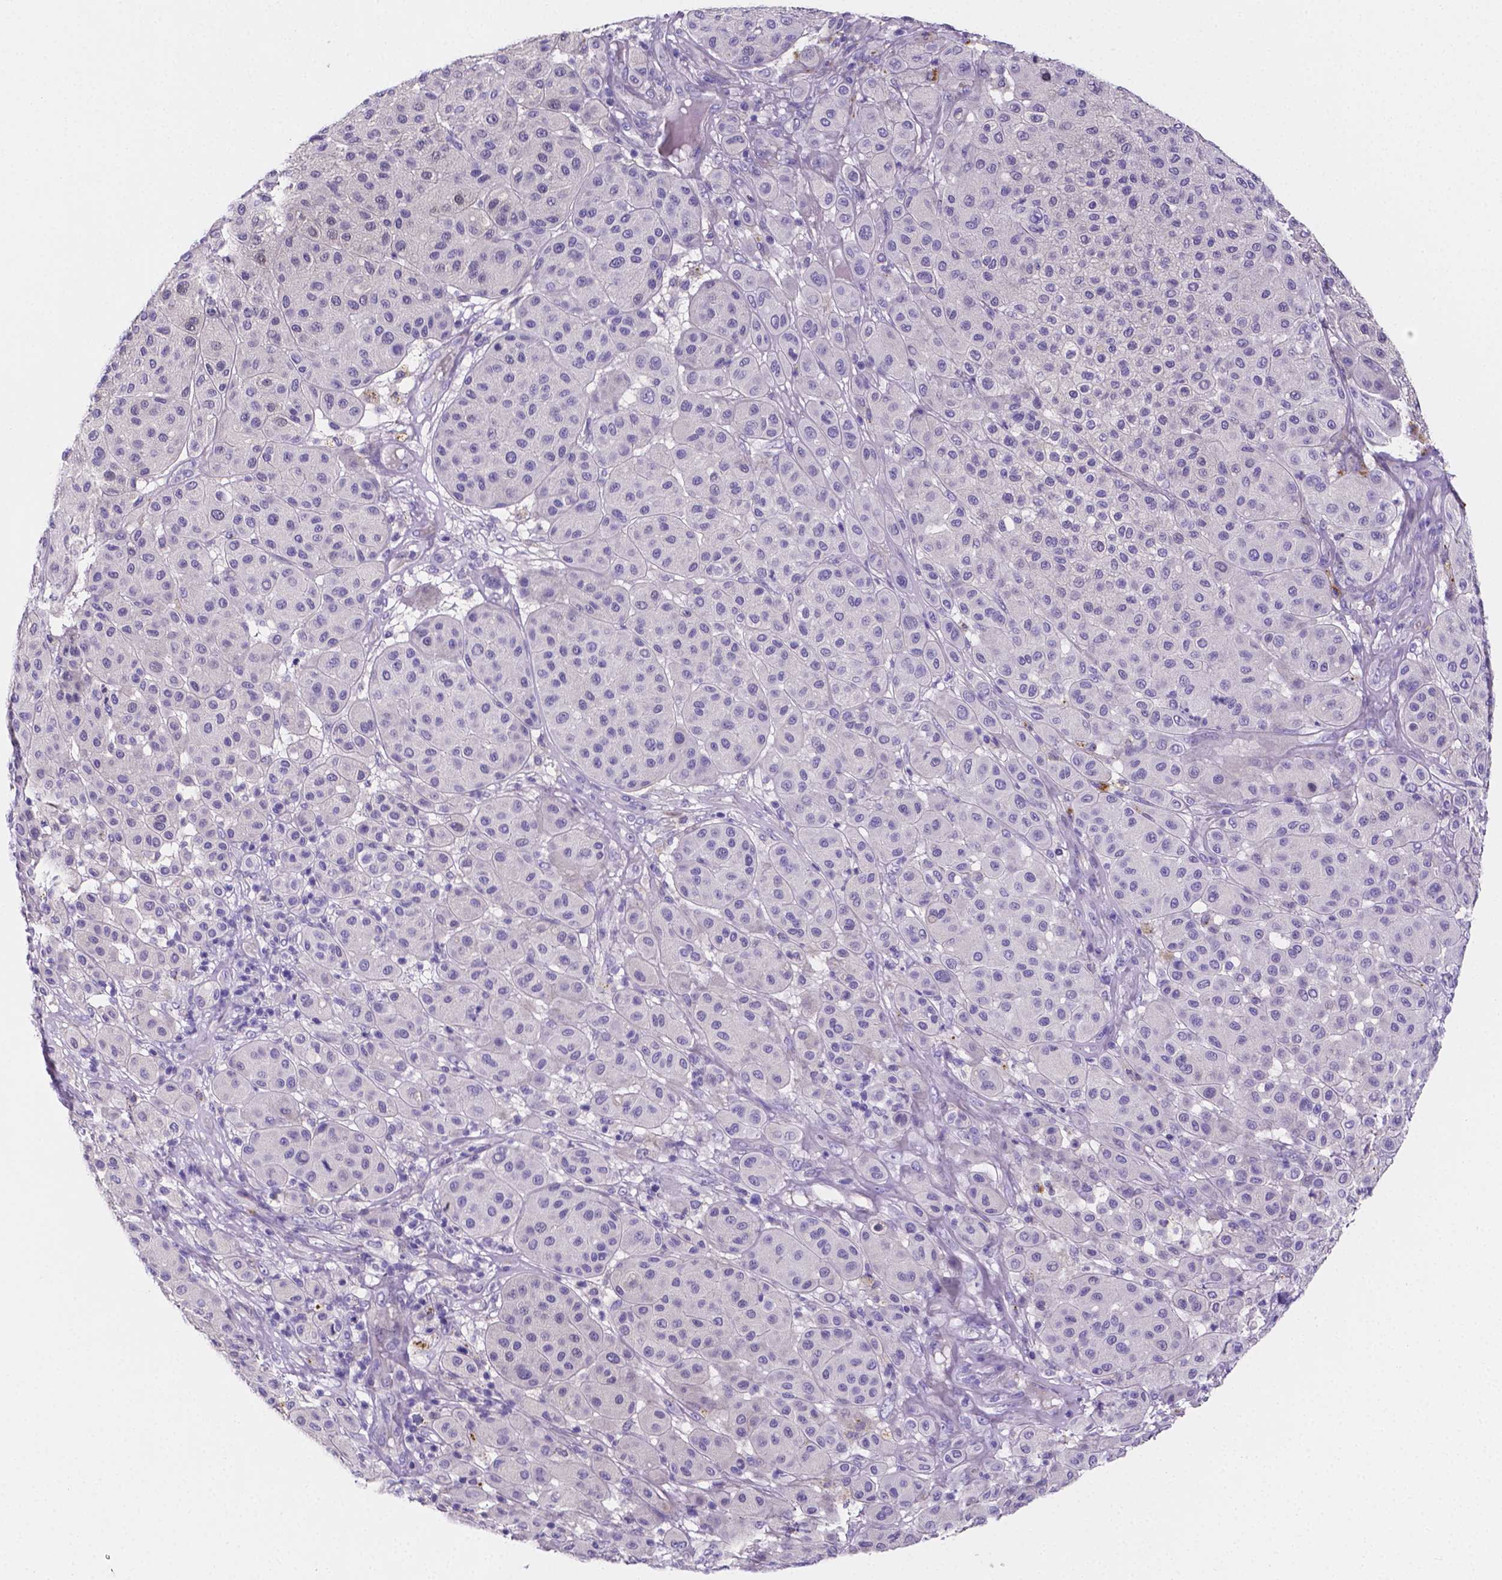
{"staining": {"intensity": "negative", "quantity": "none", "location": "none"}, "tissue": "melanoma", "cell_type": "Tumor cells", "image_type": "cancer", "snomed": [{"axis": "morphology", "description": "Malignant melanoma, Metastatic site"}, {"axis": "topography", "description": "Smooth muscle"}], "caption": "There is no significant staining in tumor cells of malignant melanoma (metastatic site). The staining was performed using DAB to visualize the protein expression in brown, while the nuclei were stained in blue with hematoxylin (Magnification: 20x).", "gene": "NRGN", "patient": {"sex": "male", "age": 41}}